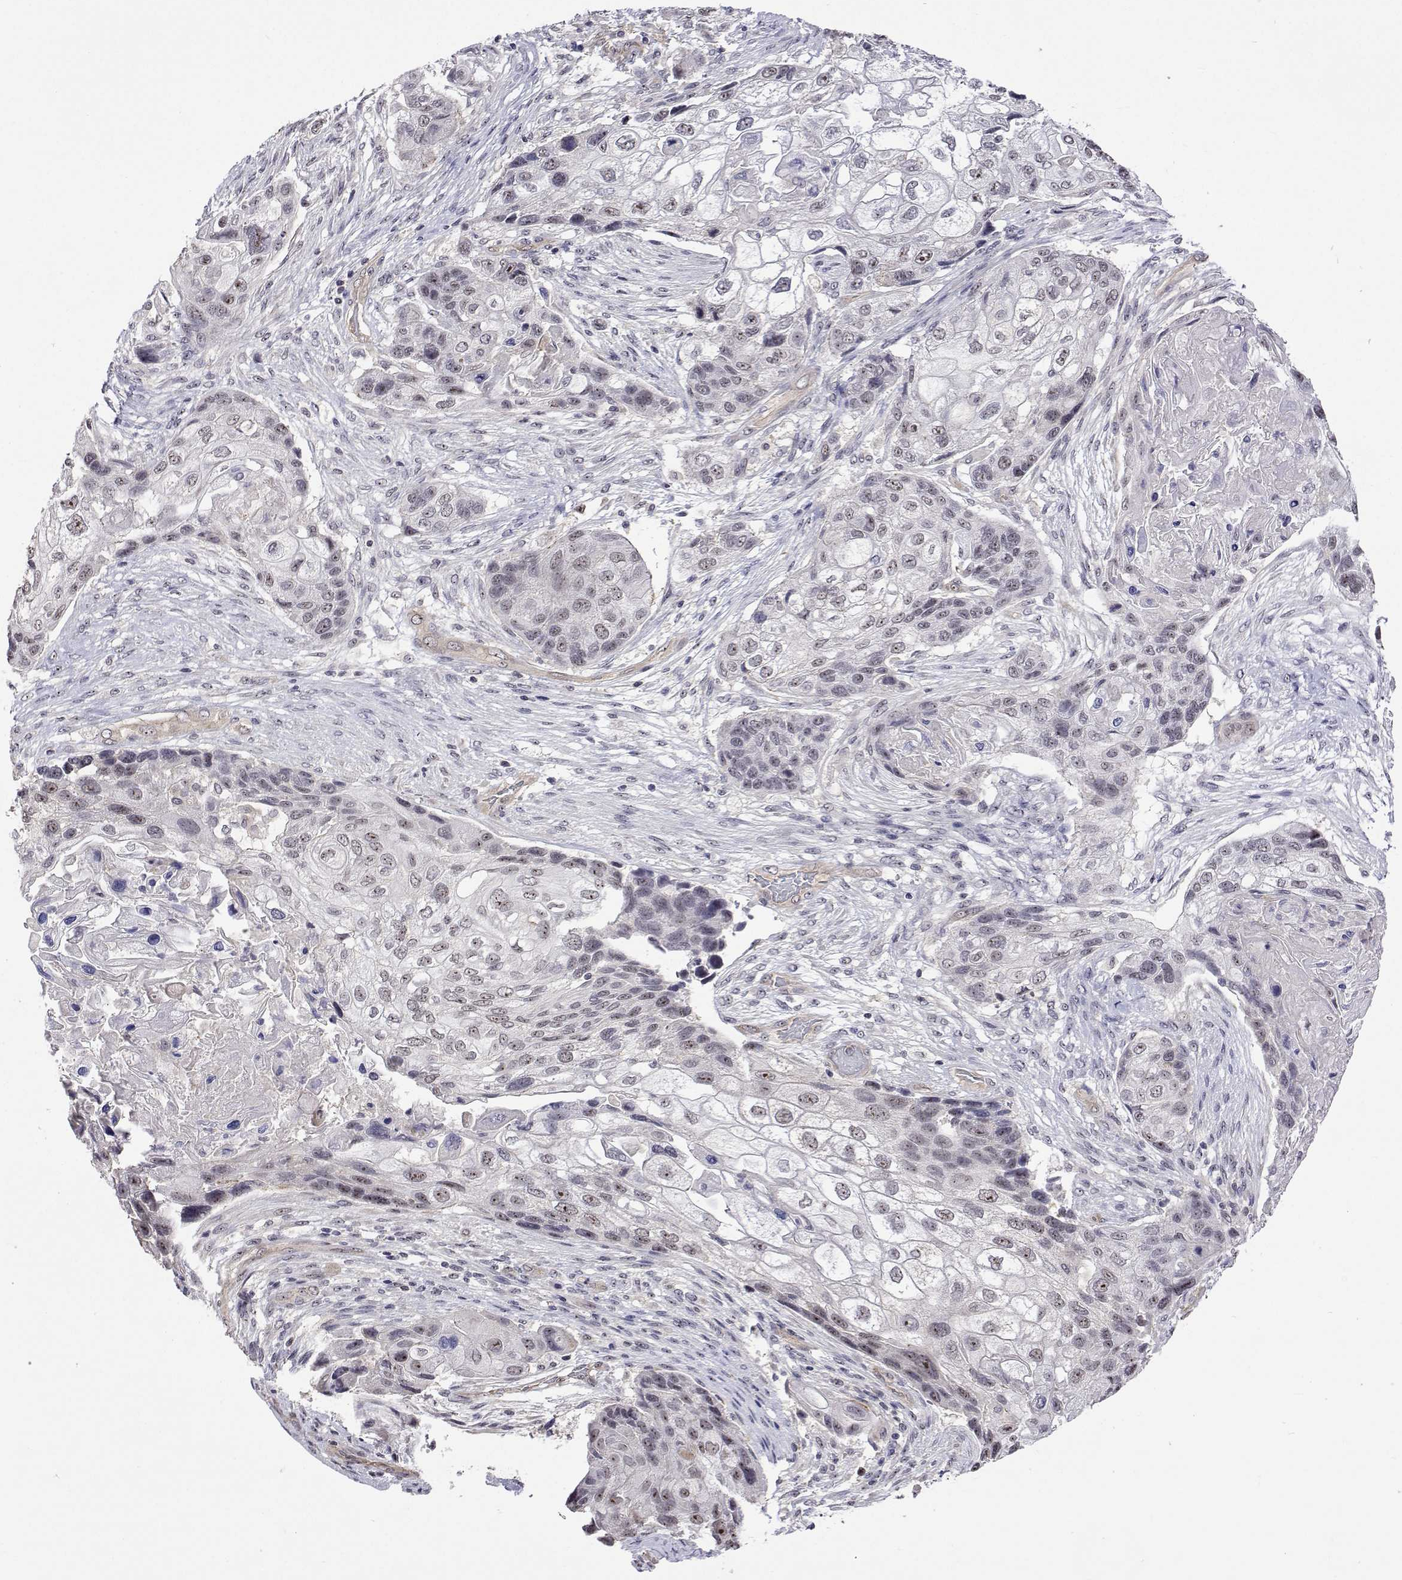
{"staining": {"intensity": "weak", "quantity": "<25%", "location": "nuclear"}, "tissue": "lung cancer", "cell_type": "Tumor cells", "image_type": "cancer", "snomed": [{"axis": "morphology", "description": "Squamous cell carcinoma, NOS"}, {"axis": "topography", "description": "Lung"}], "caption": "Tumor cells are negative for protein expression in human lung squamous cell carcinoma. Nuclei are stained in blue.", "gene": "NHP2", "patient": {"sex": "male", "age": 69}}